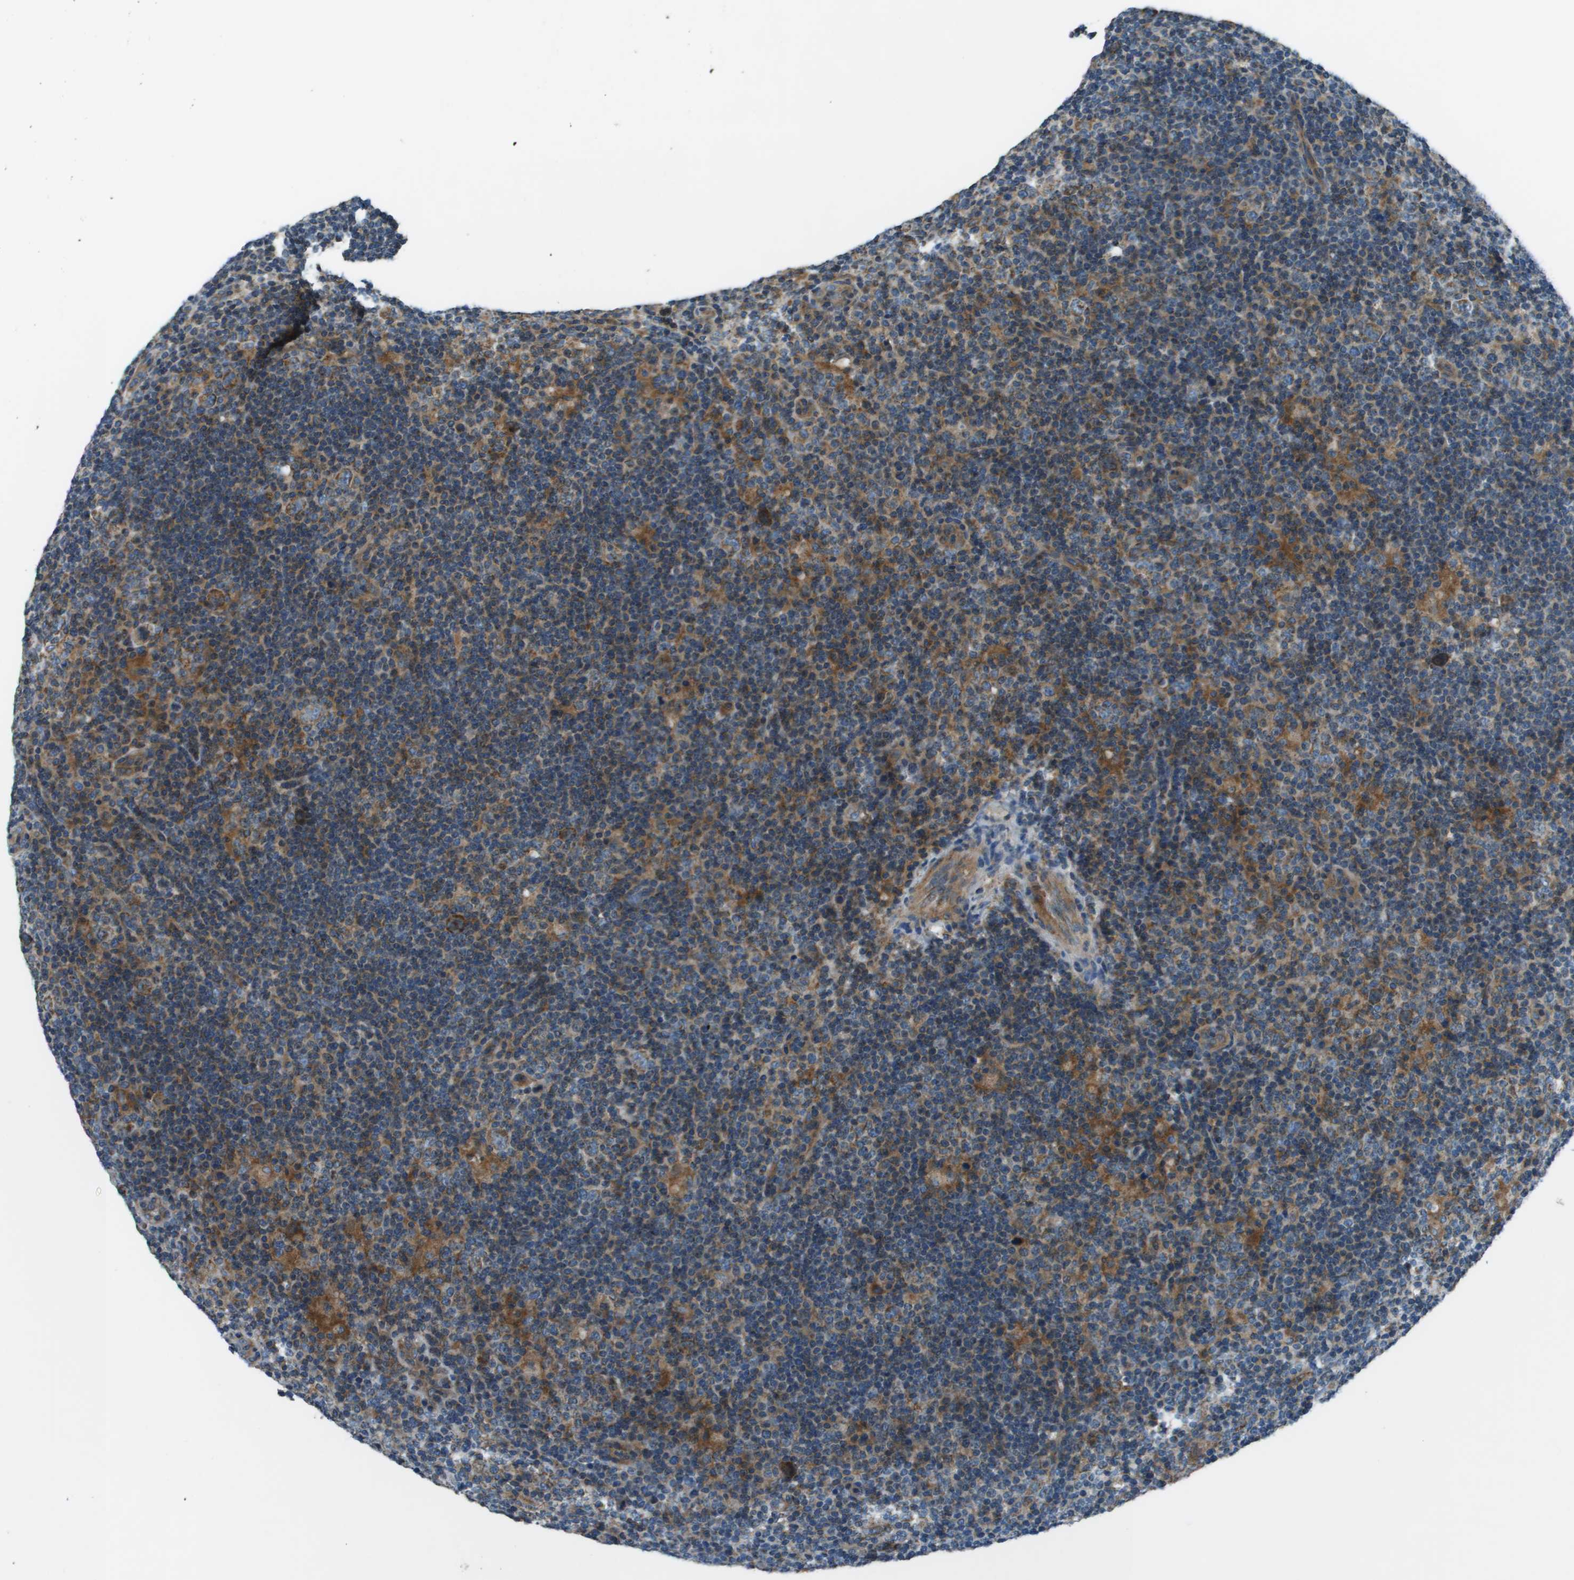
{"staining": {"intensity": "moderate", "quantity": ">75%", "location": "cytoplasmic/membranous"}, "tissue": "lymphoma", "cell_type": "Tumor cells", "image_type": "cancer", "snomed": [{"axis": "morphology", "description": "Hodgkin's disease, NOS"}, {"axis": "topography", "description": "Lymph node"}], "caption": "Lymphoma stained with DAB (3,3'-diaminobenzidine) IHC shows medium levels of moderate cytoplasmic/membranous positivity in approximately >75% of tumor cells. Nuclei are stained in blue.", "gene": "TMEM51", "patient": {"sex": "female", "age": 57}}